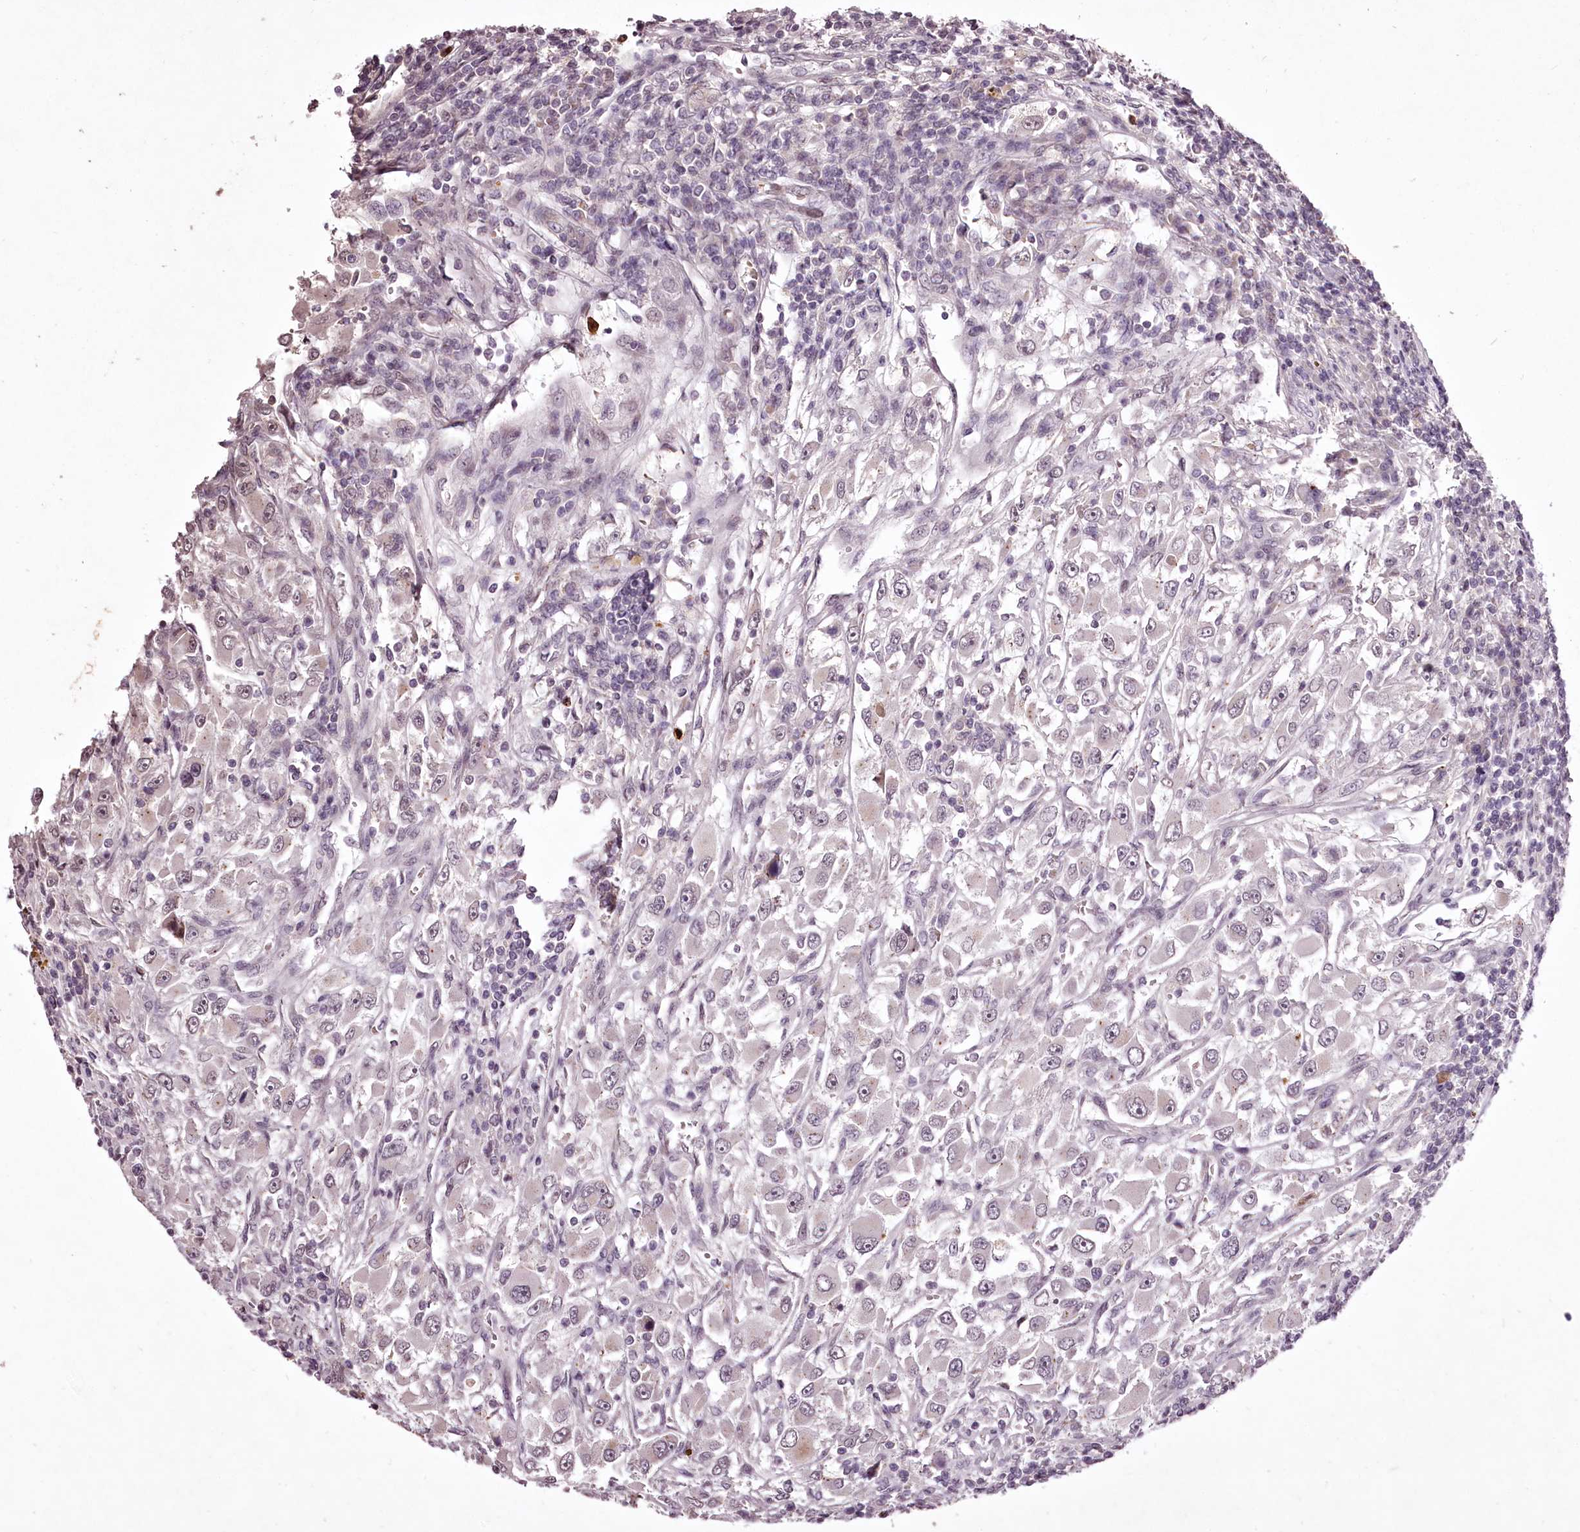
{"staining": {"intensity": "negative", "quantity": "none", "location": "none"}, "tissue": "renal cancer", "cell_type": "Tumor cells", "image_type": "cancer", "snomed": [{"axis": "morphology", "description": "Adenocarcinoma, NOS"}, {"axis": "topography", "description": "Kidney"}], "caption": "Tumor cells are negative for protein expression in human renal cancer (adenocarcinoma).", "gene": "ADRA1D", "patient": {"sex": "female", "age": 52}}